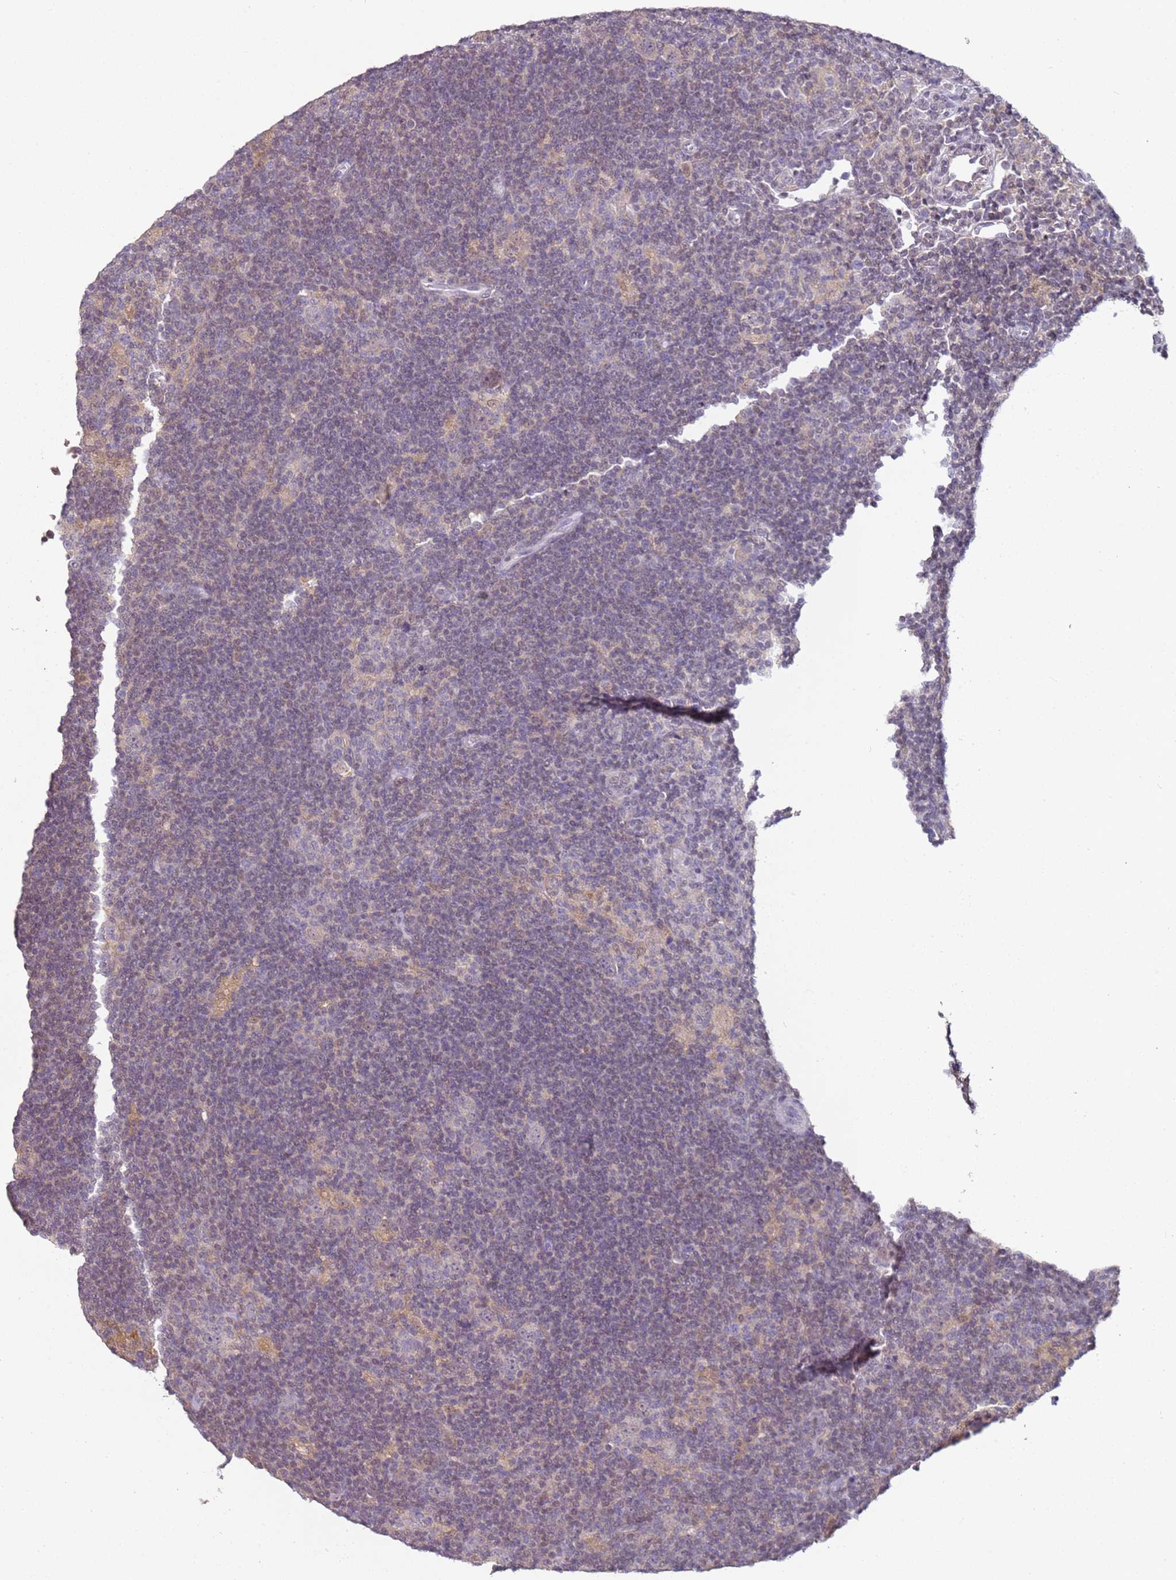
{"staining": {"intensity": "negative", "quantity": "none", "location": "none"}, "tissue": "lymphoma", "cell_type": "Tumor cells", "image_type": "cancer", "snomed": [{"axis": "morphology", "description": "Hodgkin's disease, NOS"}, {"axis": "topography", "description": "Lymph node"}], "caption": "The micrograph reveals no staining of tumor cells in lymphoma.", "gene": "MDH1", "patient": {"sex": "female", "age": 57}}